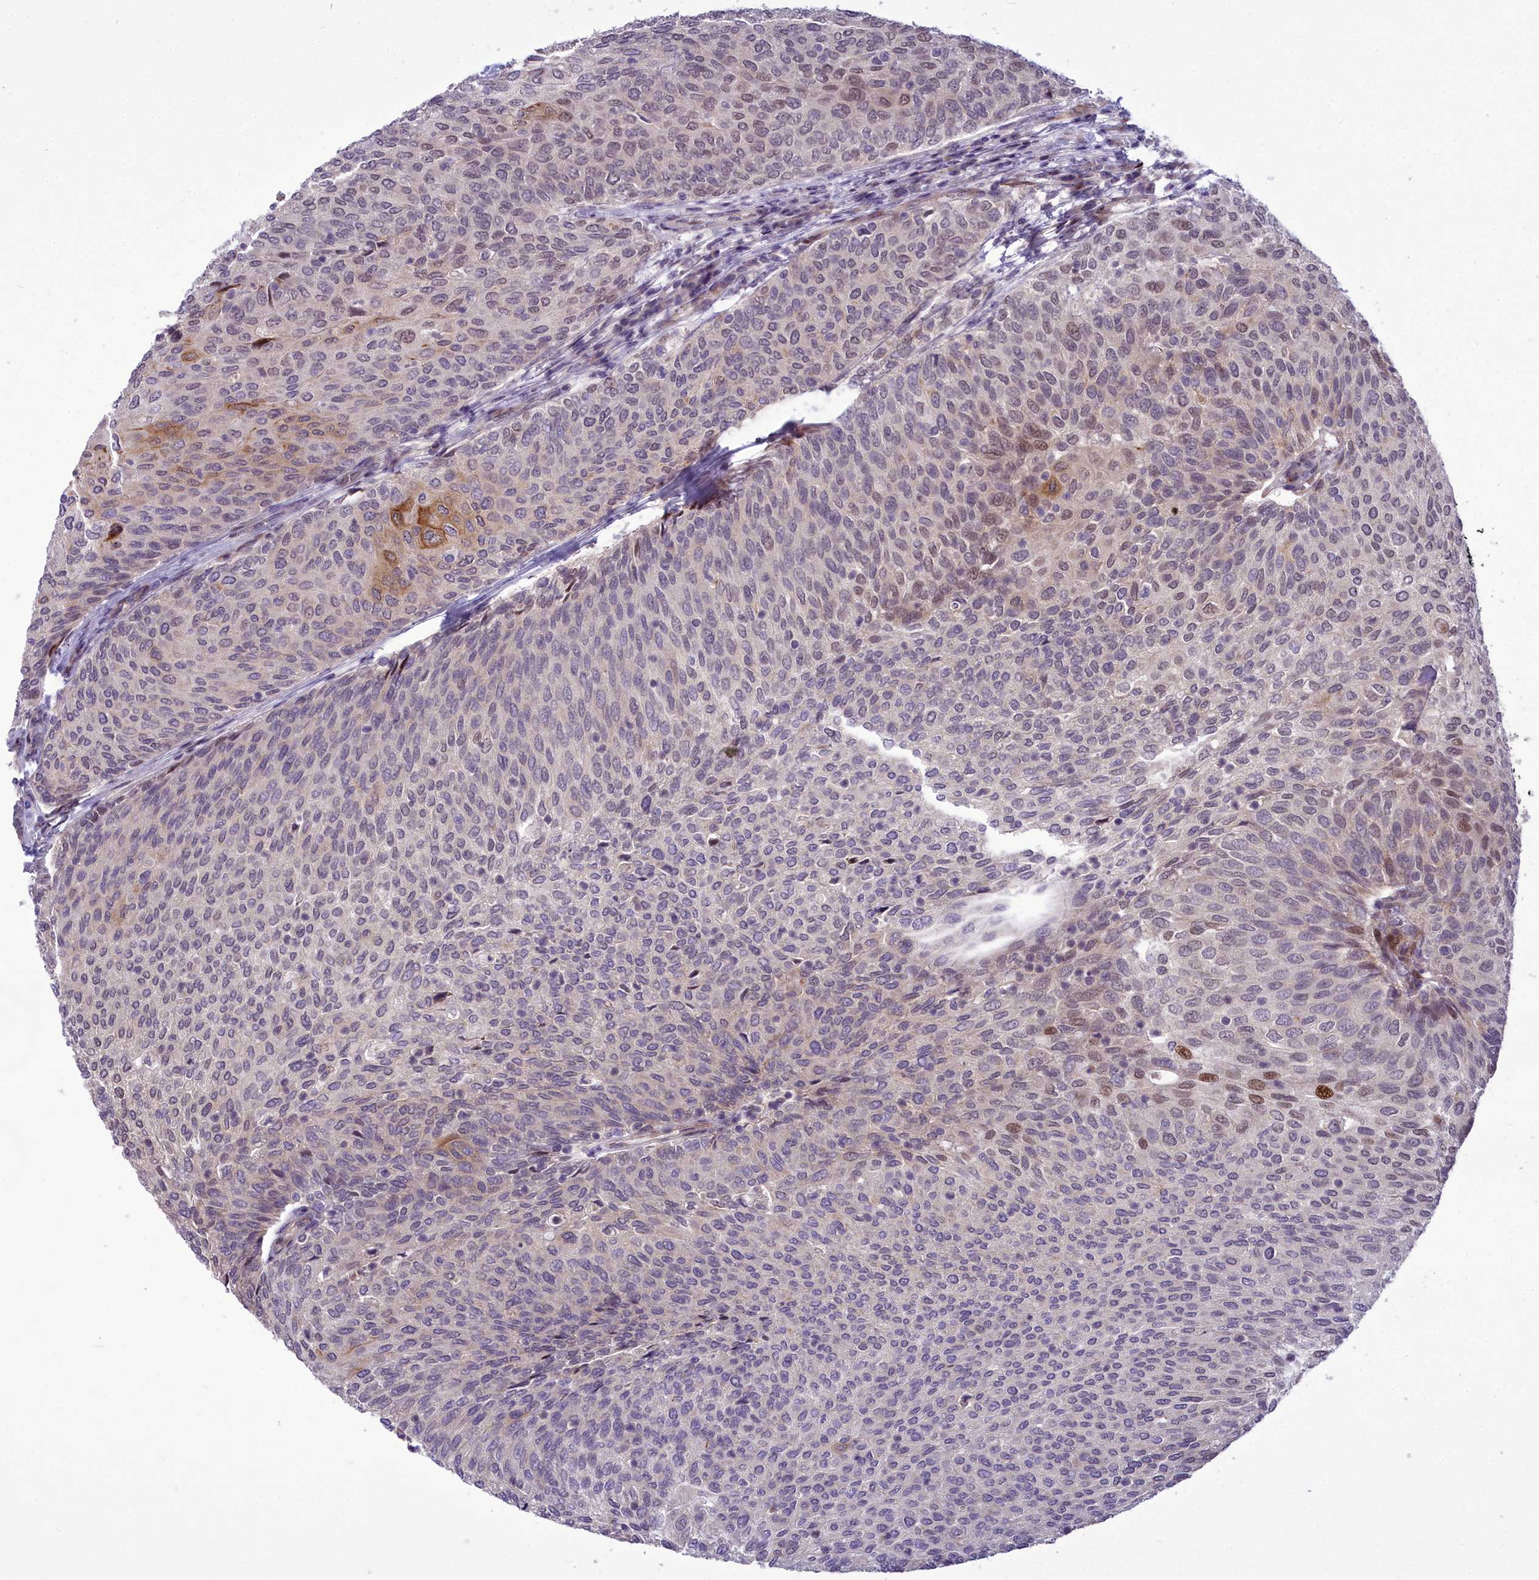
{"staining": {"intensity": "moderate", "quantity": "<25%", "location": "cytoplasmic/membranous,nuclear"}, "tissue": "urothelial cancer", "cell_type": "Tumor cells", "image_type": "cancer", "snomed": [{"axis": "morphology", "description": "Urothelial carcinoma, Low grade"}, {"axis": "topography", "description": "Urinary bladder"}], "caption": "Immunohistochemical staining of human urothelial cancer reveals moderate cytoplasmic/membranous and nuclear protein staining in approximately <25% of tumor cells. (DAB = brown stain, brightfield microscopy at high magnification).", "gene": "AP1M1", "patient": {"sex": "female", "age": 79}}